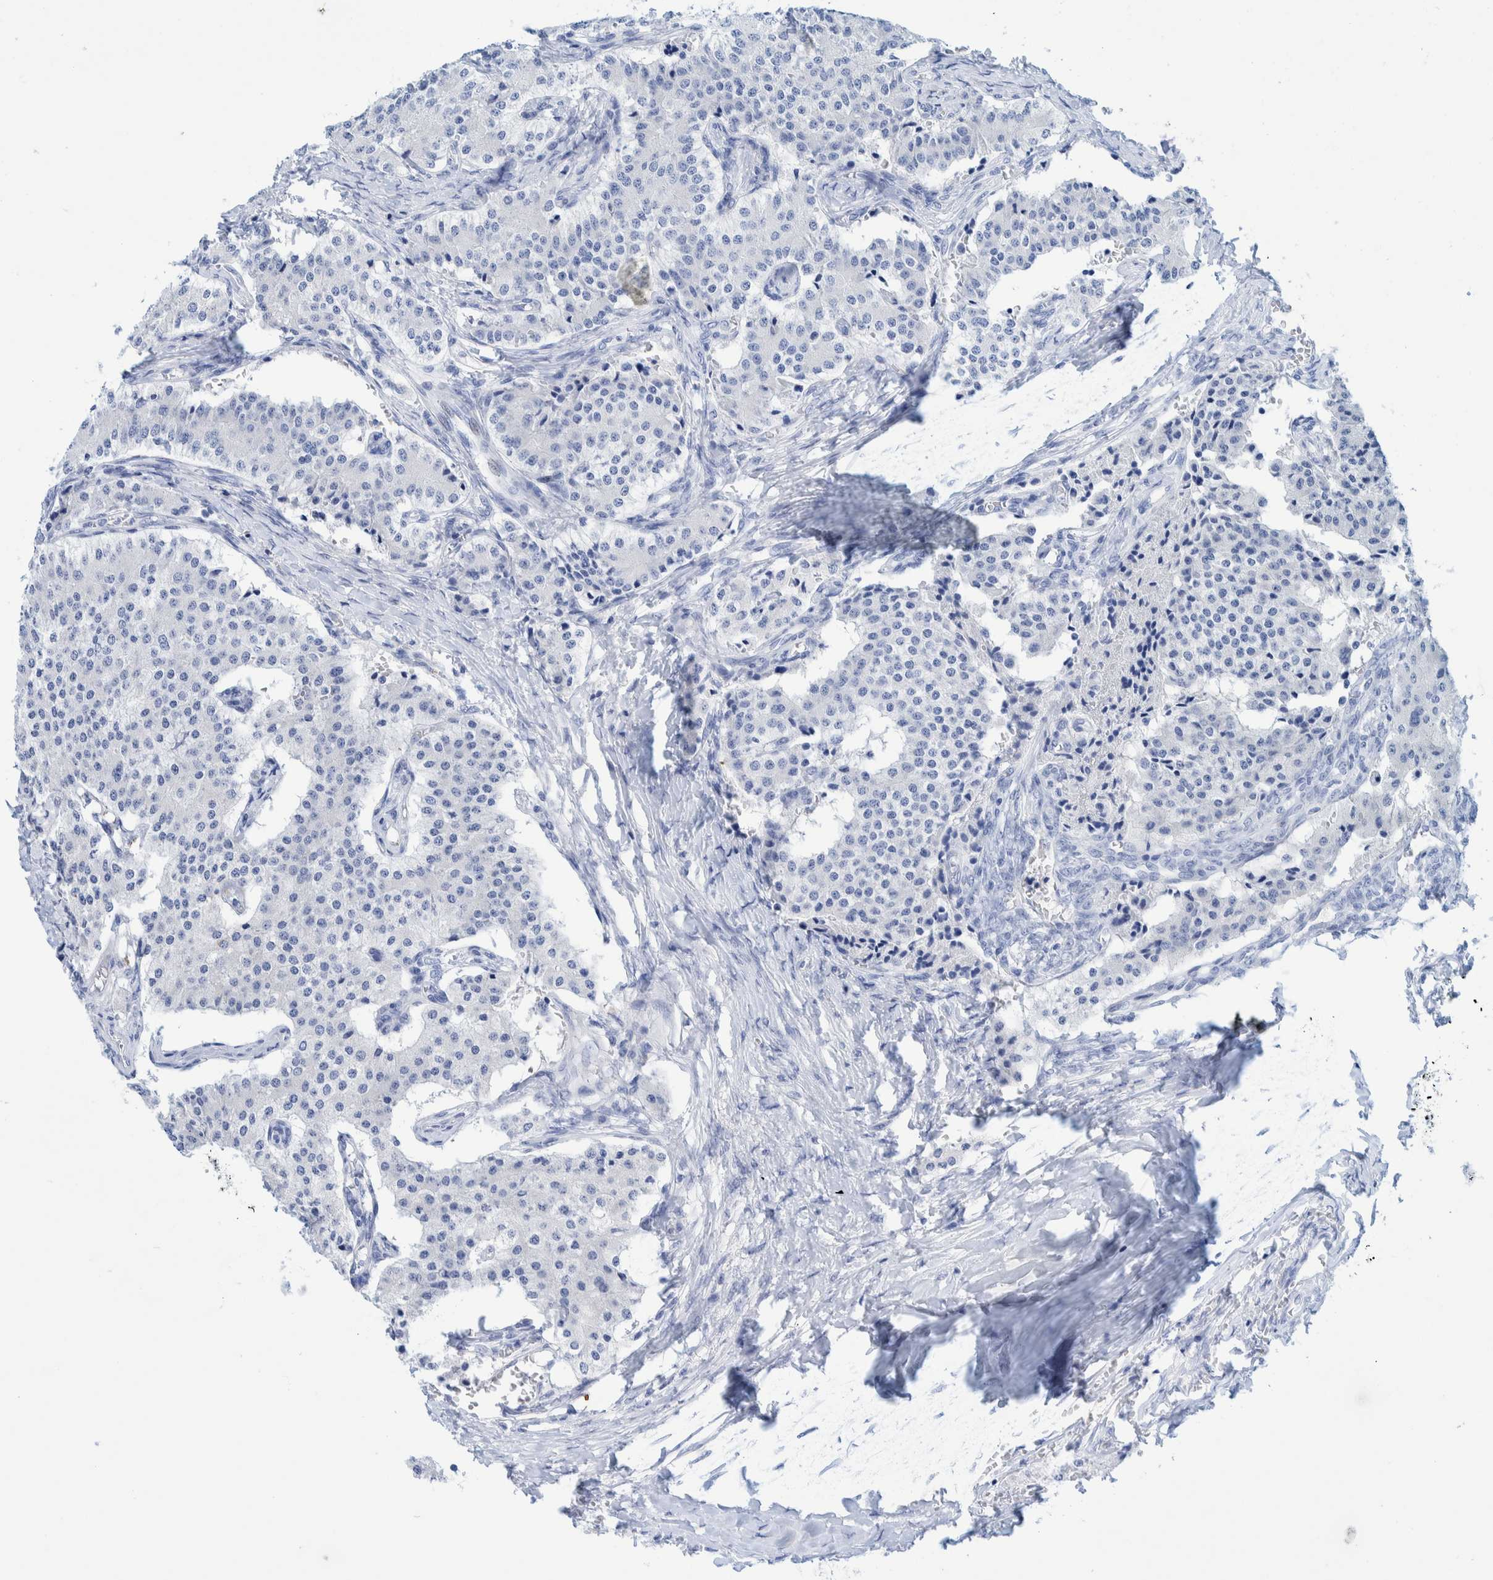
{"staining": {"intensity": "negative", "quantity": "none", "location": "none"}, "tissue": "carcinoid", "cell_type": "Tumor cells", "image_type": "cancer", "snomed": [{"axis": "morphology", "description": "Carcinoid, malignant, NOS"}, {"axis": "topography", "description": "Colon"}], "caption": "Immunohistochemistry of human carcinoid demonstrates no expression in tumor cells.", "gene": "PERP", "patient": {"sex": "female", "age": 52}}